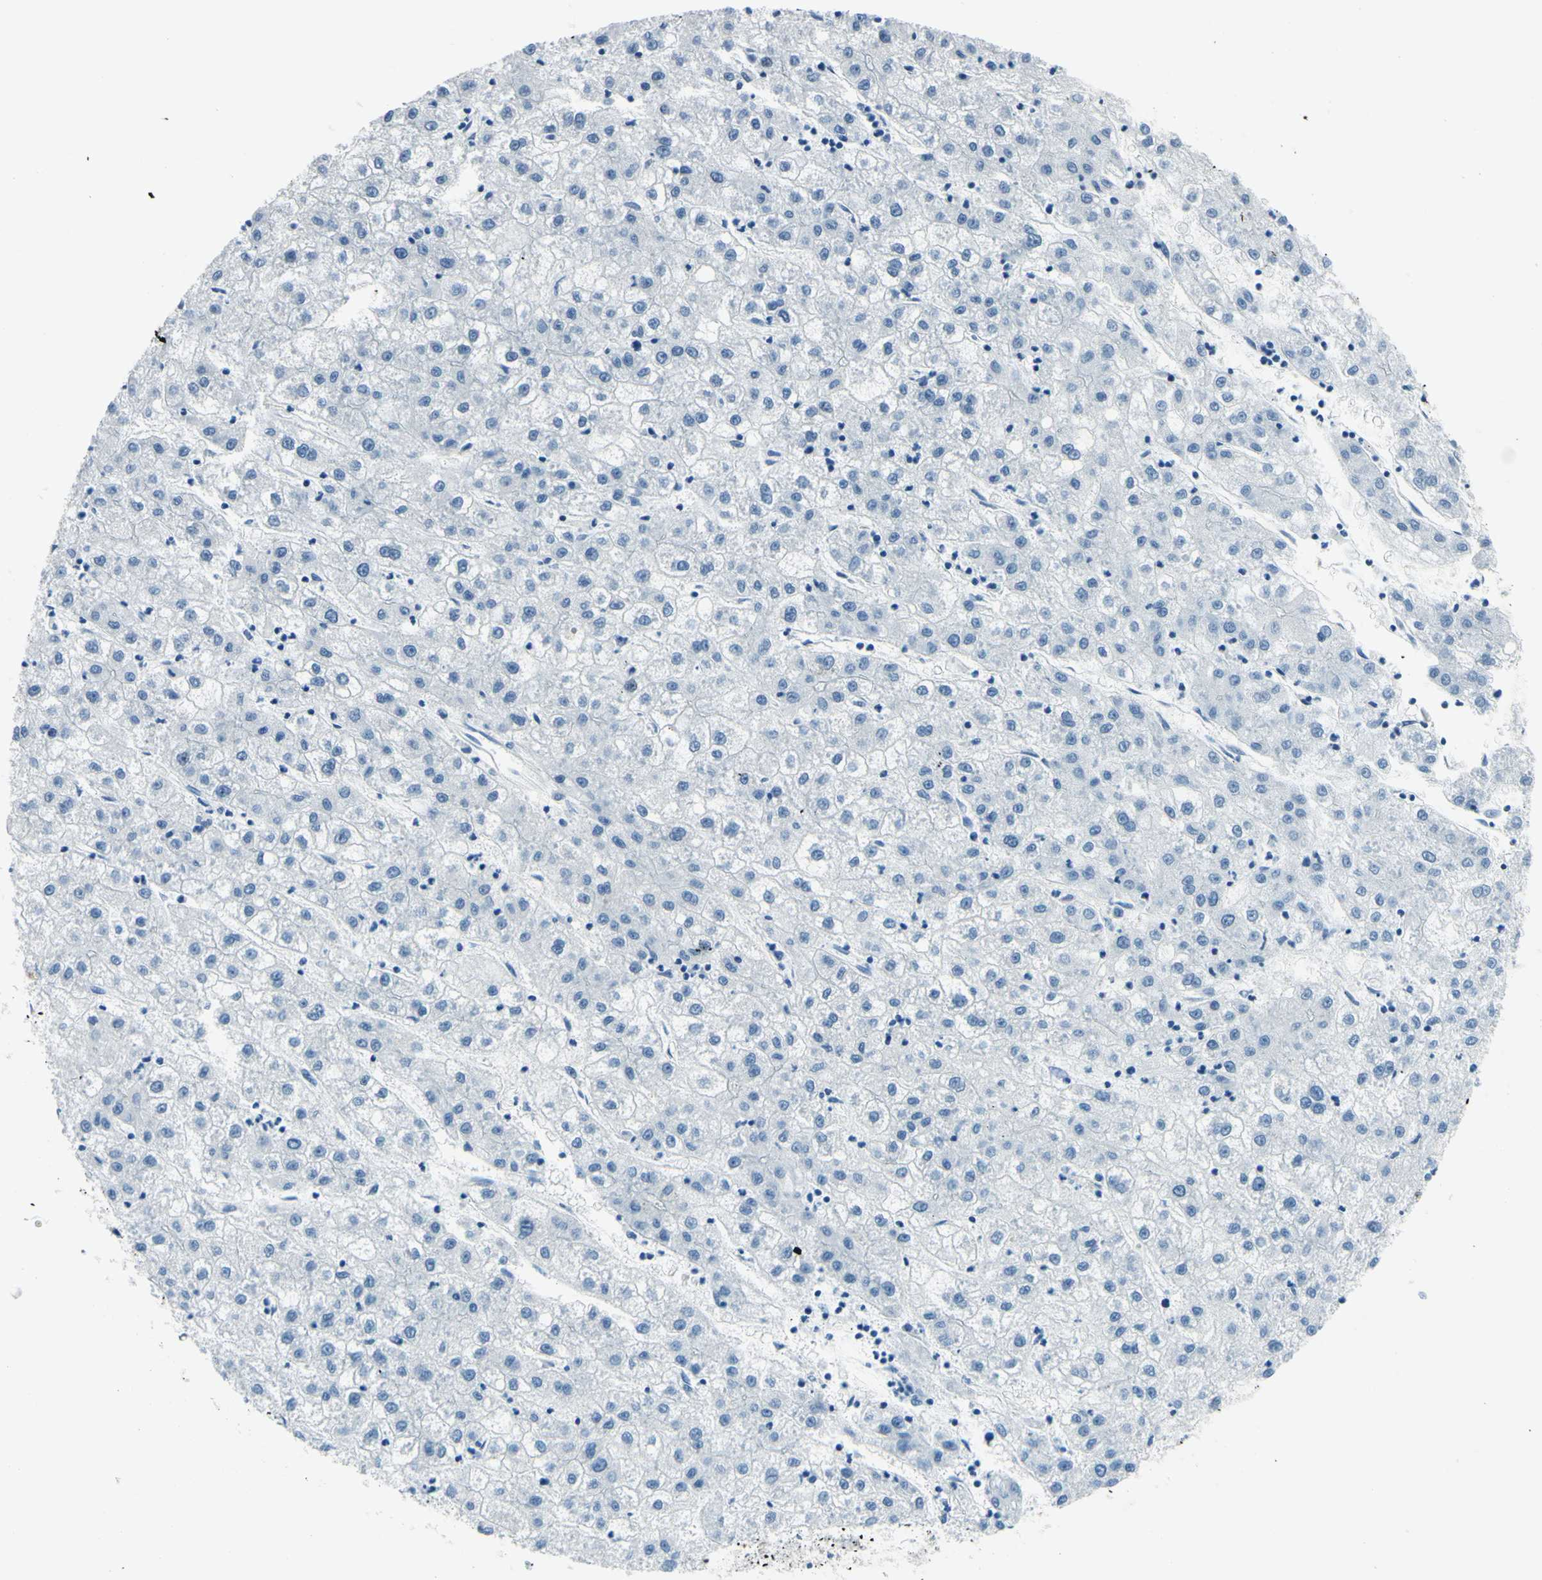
{"staining": {"intensity": "negative", "quantity": "none", "location": "none"}, "tissue": "liver cancer", "cell_type": "Tumor cells", "image_type": "cancer", "snomed": [{"axis": "morphology", "description": "Carcinoma, Hepatocellular, NOS"}, {"axis": "topography", "description": "Liver"}], "caption": "An IHC micrograph of liver hepatocellular carcinoma is shown. There is no staining in tumor cells of liver hepatocellular carcinoma.", "gene": "PTH2R", "patient": {"sex": "male", "age": 72}}